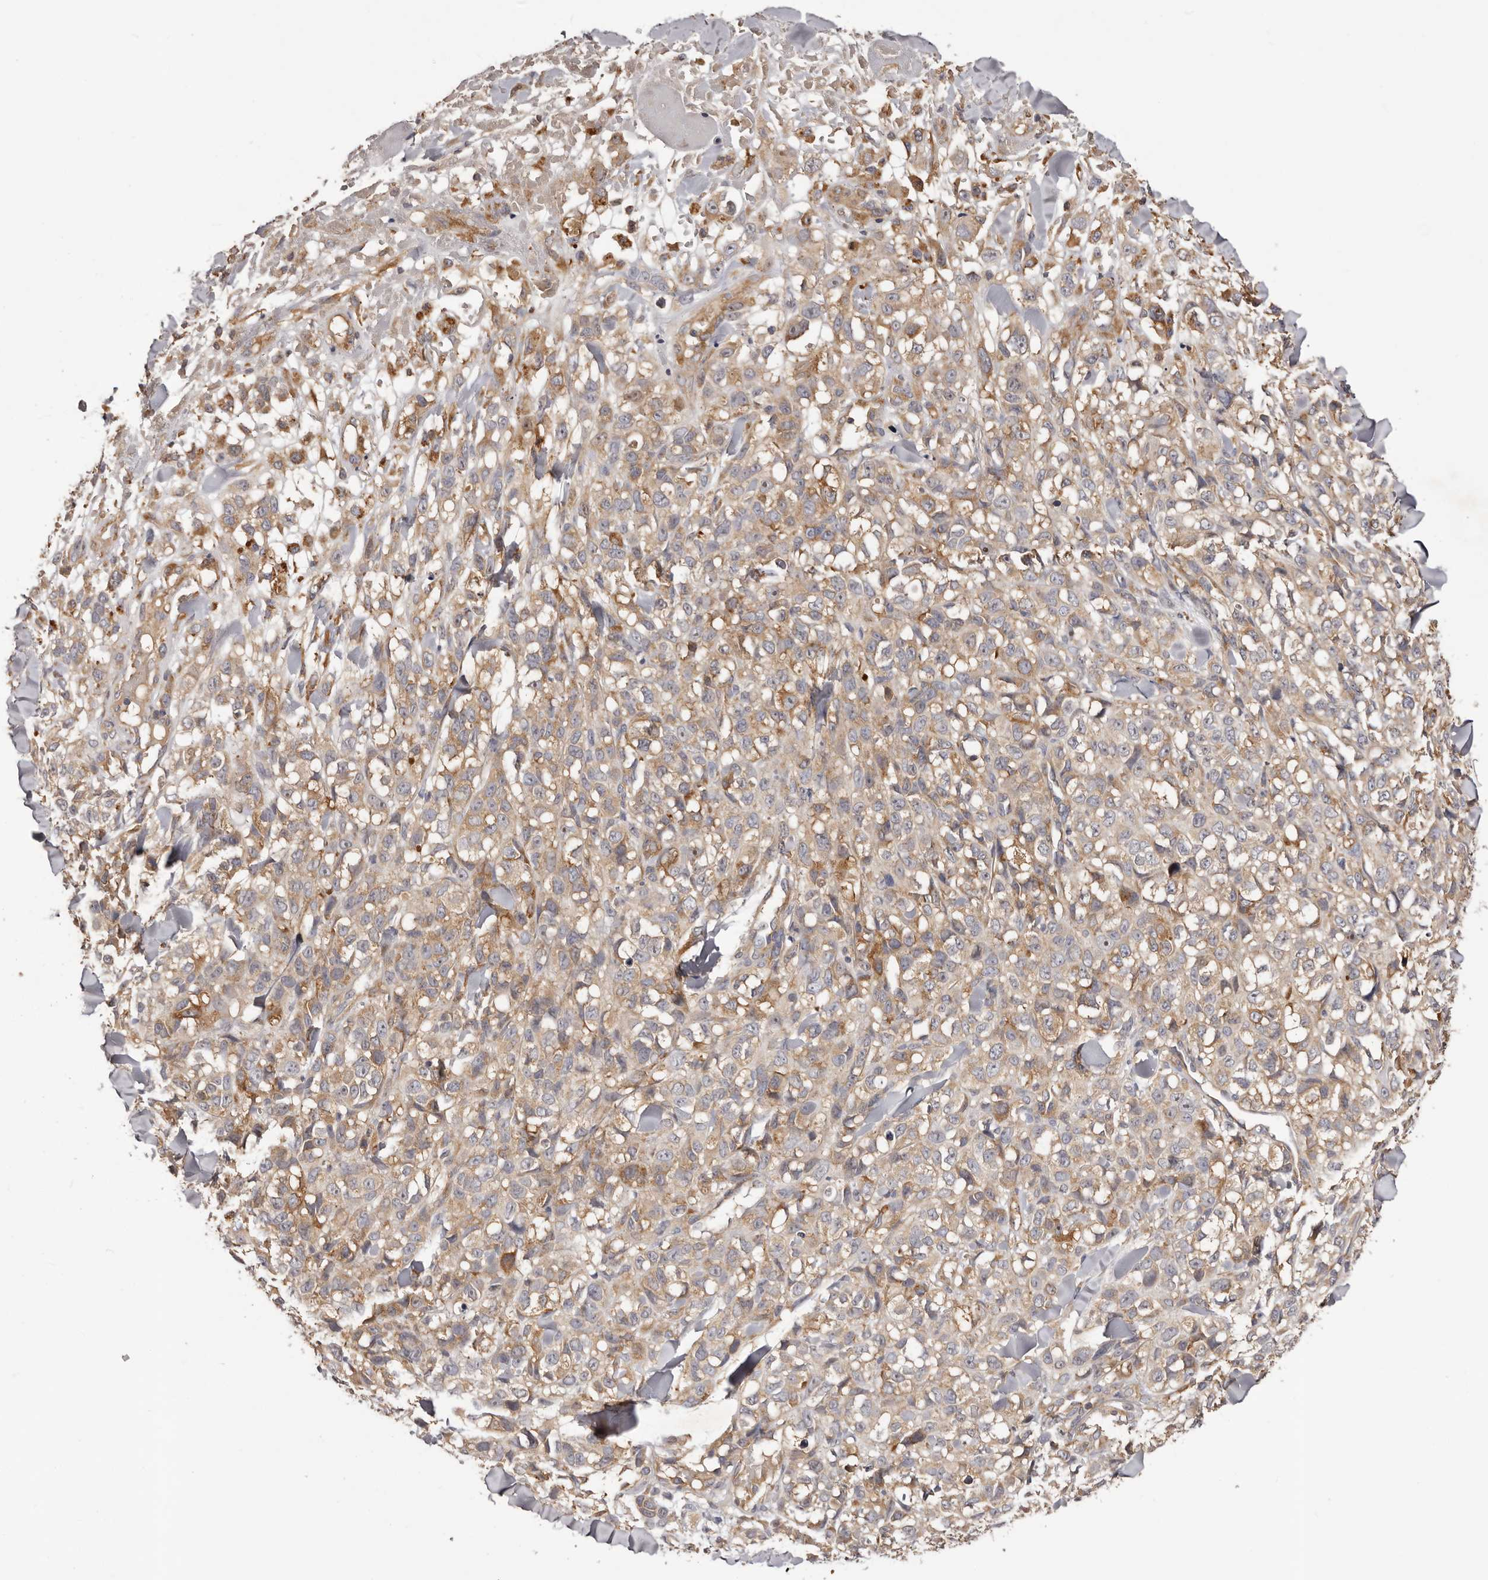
{"staining": {"intensity": "weak", "quantity": ">75%", "location": "cytoplasmic/membranous"}, "tissue": "melanoma", "cell_type": "Tumor cells", "image_type": "cancer", "snomed": [{"axis": "morphology", "description": "Malignant melanoma, Metastatic site"}, {"axis": "topography", "description": "Skin"}], "caption": "A brown stain shows weak cytoplasmic/membranous staining of a protein in melanoma tumor cells. (Brightfield microscopy of DAB IHC at high magnification).", "gene": "LTV1", "patient": {"sex": "female", "age": 72}}